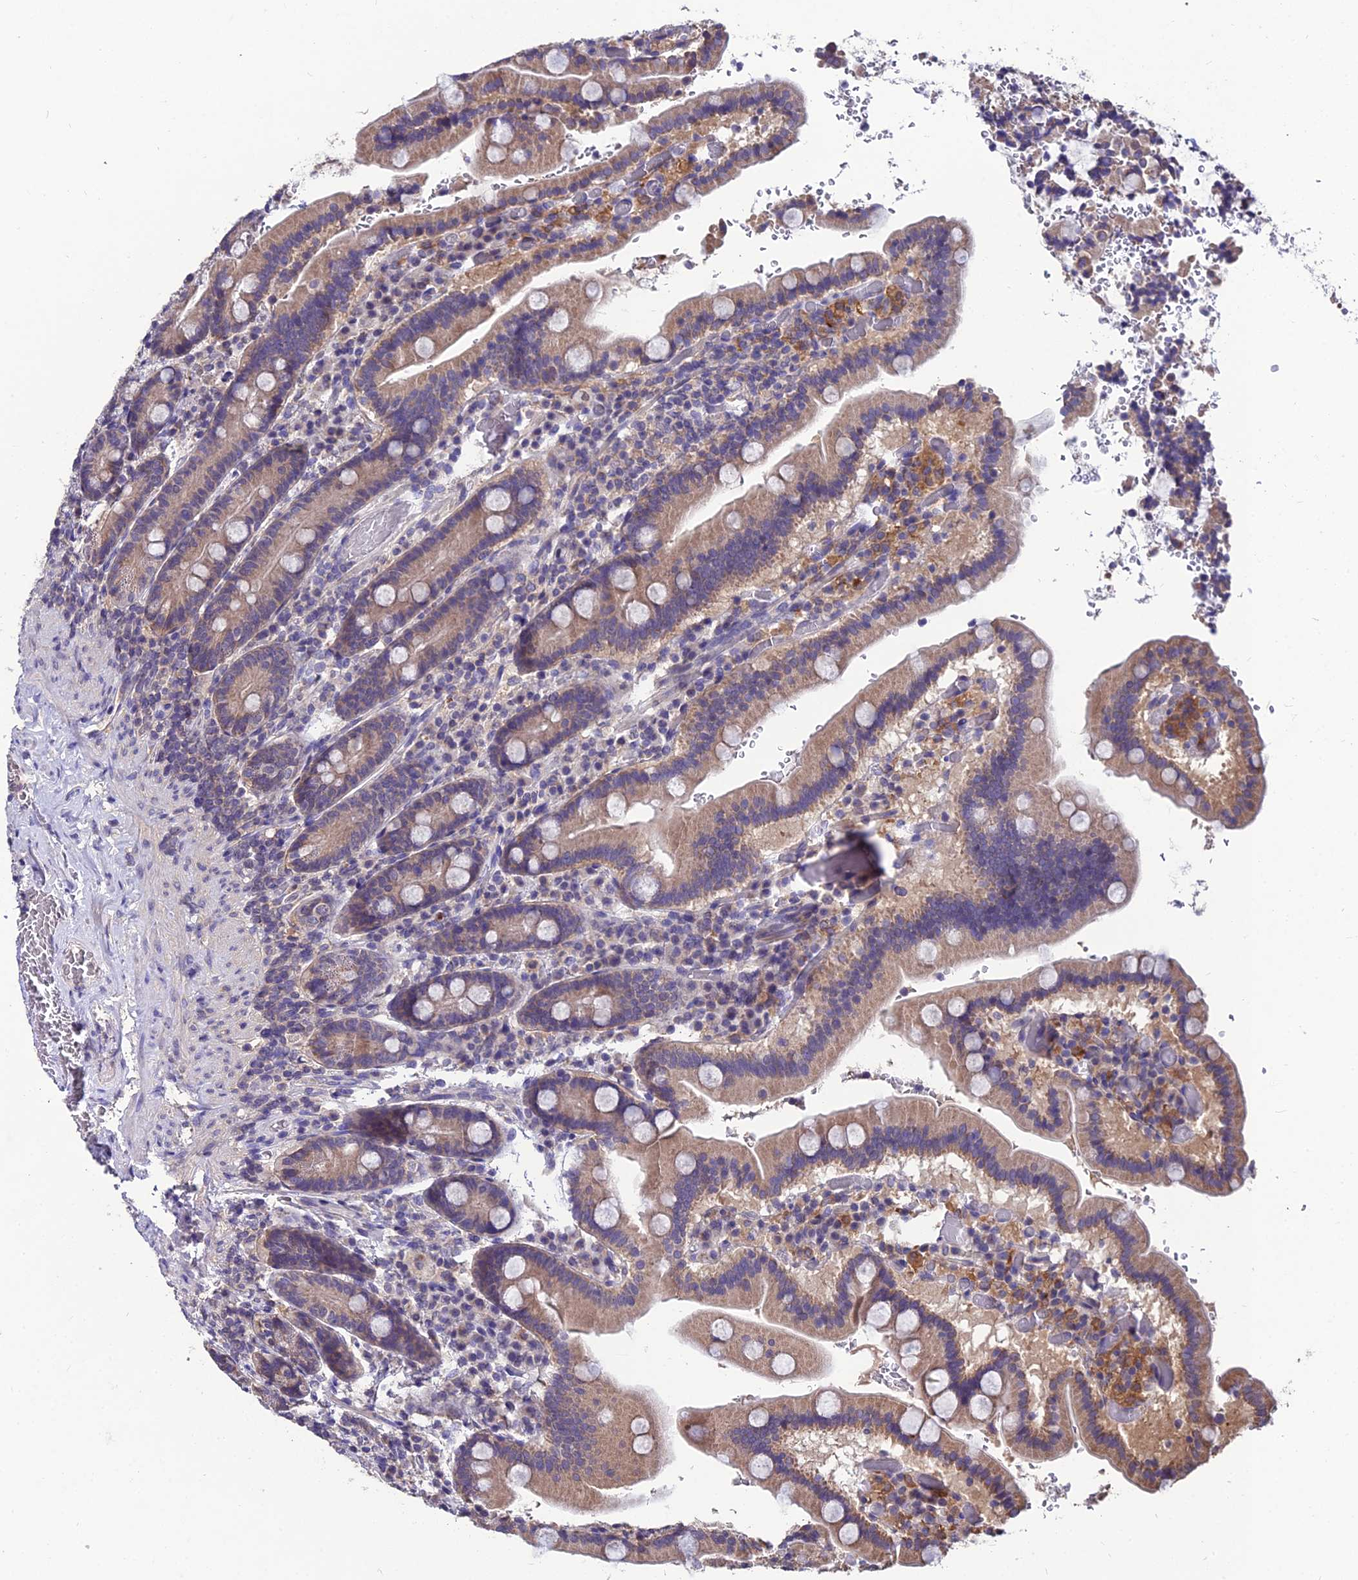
{"staining": {"intensity": "moderate", "quantity": ">75%", "location": "cytoplasmic/membranous"}, "tissue": "duodenum", "cell_type": "Glandular cells", "image_type": "normal", "snomed": [{"axis": "morphology", "description": "Normal tissue, NOS"}, {"axis": "topography", "description": "Duodenum"}], "caption": "DAB (3,3'-diaminobenzidine) immunohistochemical staining of unremarkable human duodenum reveals moderate cytoplasmic/membranous protein staining in approximately >75% of glandular cells.", "gene": "LGALS7", "patient": {"sex": "female", "age": 62}}